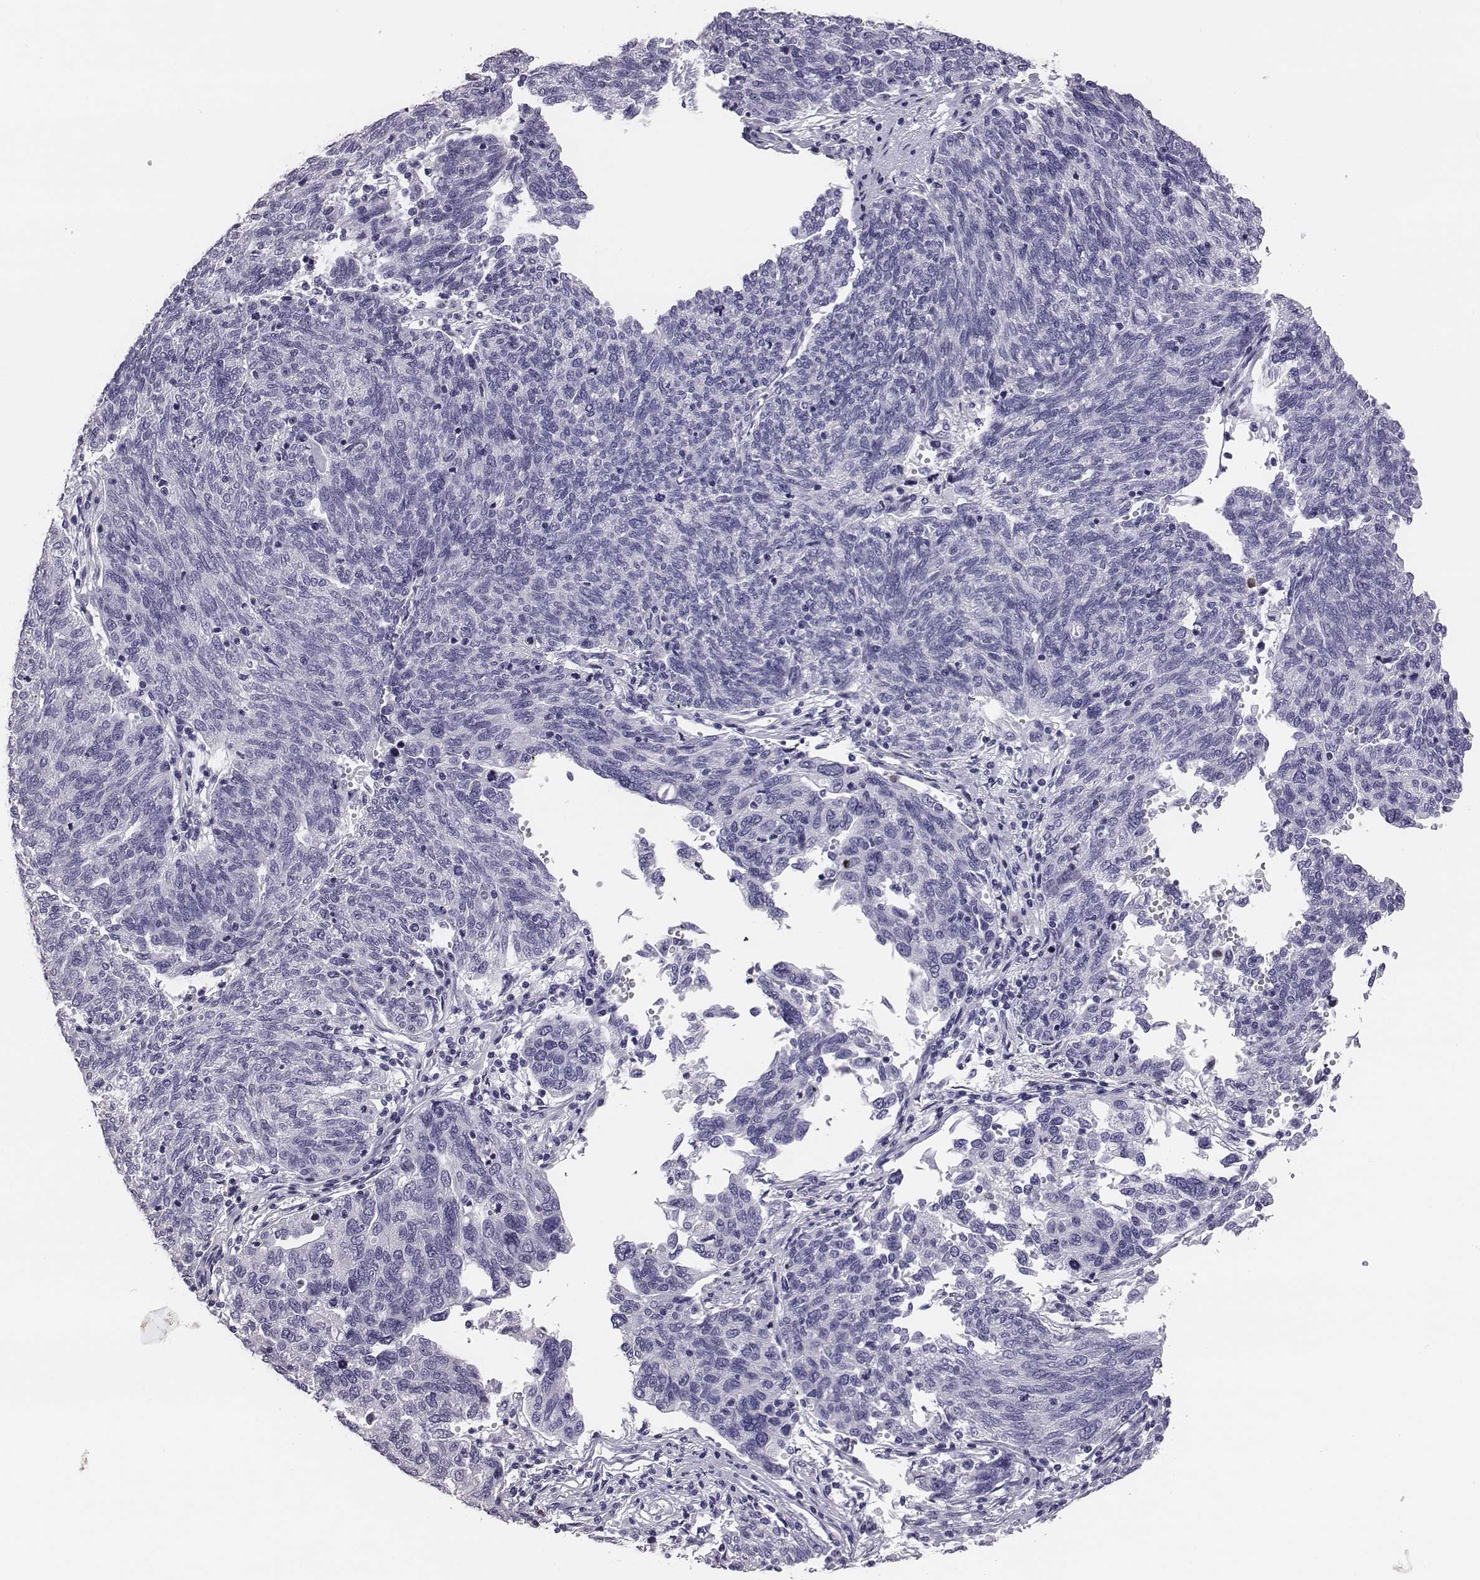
{"staining": {"intensity": "negative", "quantity": "none", "location": "none"}, "tissue": "ovarian cancer", "cell_type": "Tumor cells", "image_type": "cancer", "snomed": [{"axis": "morphology", "description": "Carcinoma, endometroid"}, {"axis": "topography", "description": "Ovary"}], "caption": "Immunohistochemistry micrograph of neoplastic tissue: human ovarian cancer (endometroid carcinoma) stained with DAB displays no significant protein positivity in tumor cells.", "gene": "ACOD1", "patient": {"sex": "female", "age": 58}}